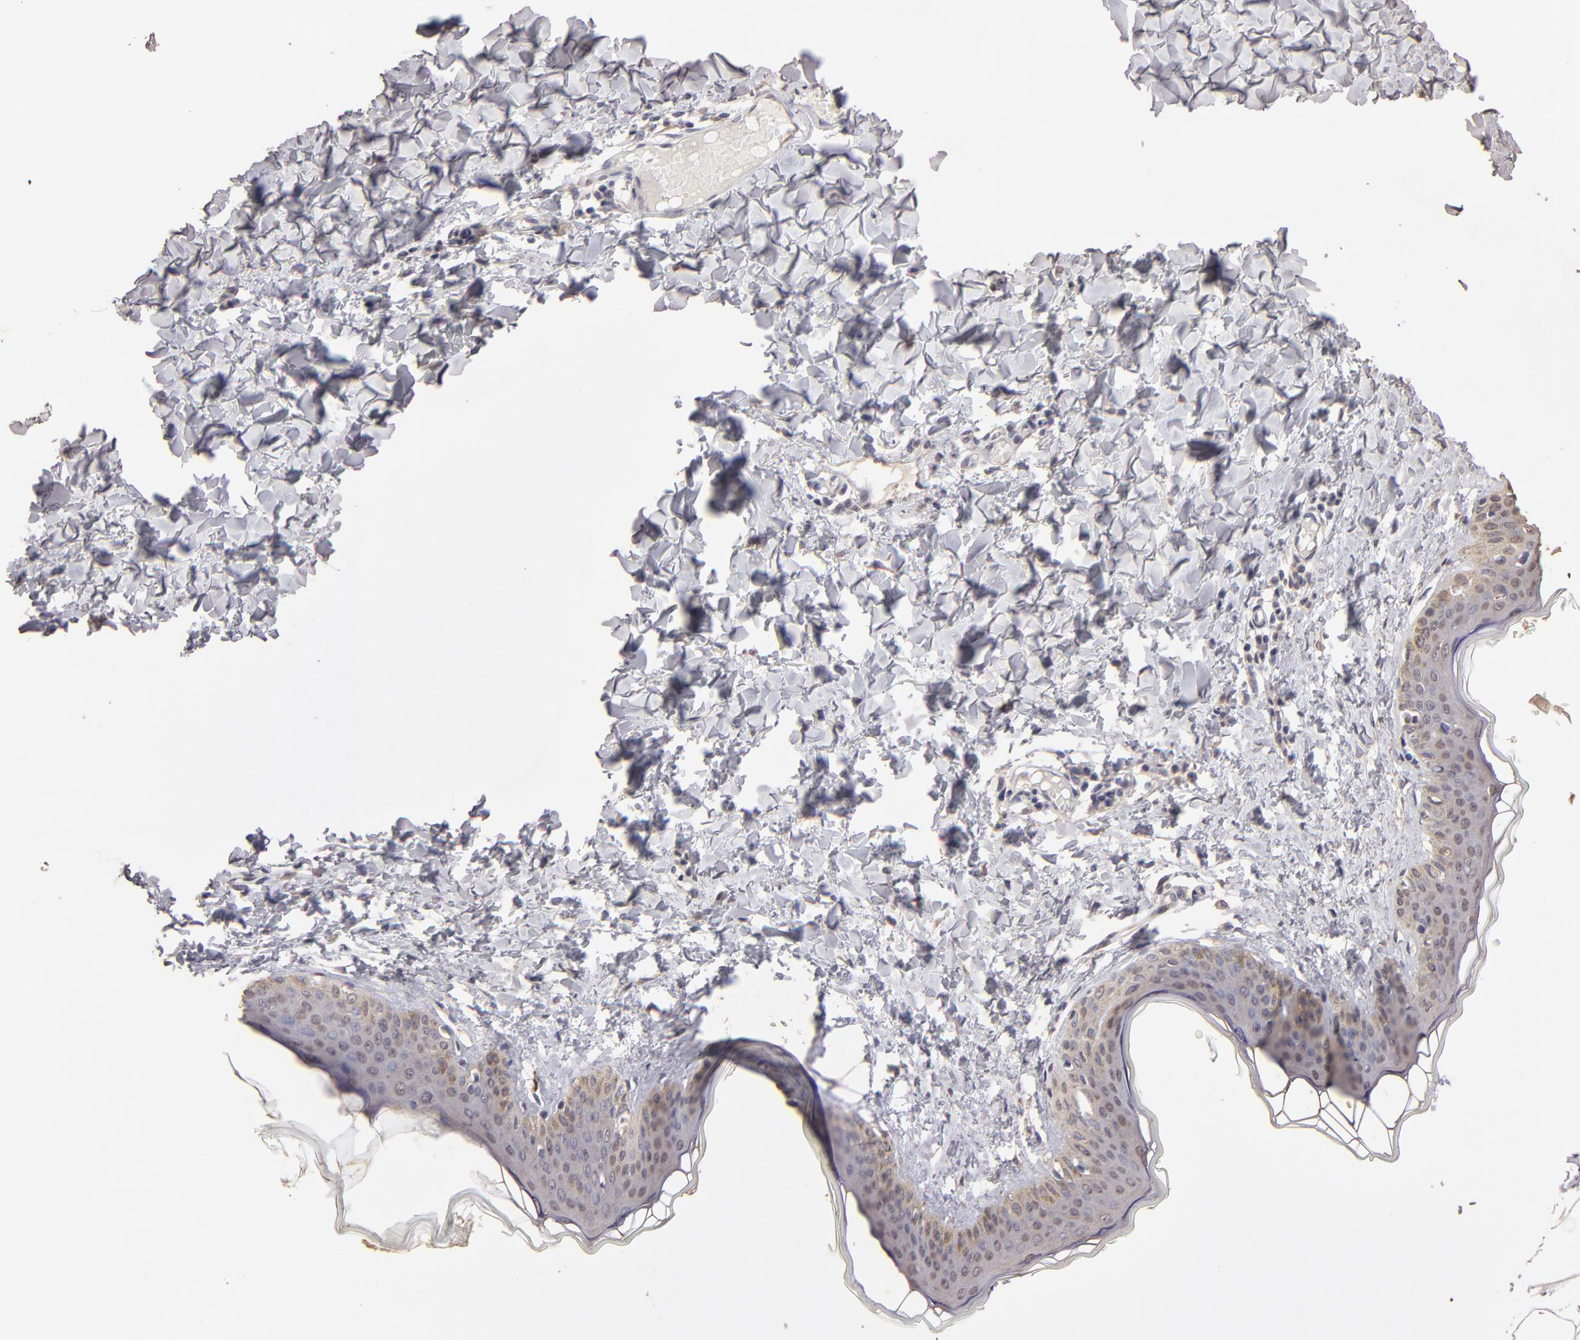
{"staining": {"intensity": "weak", "quantity": ">75%", "location": "cytoplasmic/membranous"}, "tissue": "skin", "cell_type": "Fibroblasts", "image_type": "normal", "snomed": [{"axis": "morphology", "description": "Normal tissue, NOS"}, {"axis": "topography", "description": "Skin"}], "caption": "A brown stain labels weak cytoplasmic/membranous positivity of a protein in fibroblasts of normal skin. Using DAB (3,3'-diaminobenzidine) (brown) and hematoxylin (blue) stains, captured at high magnification using brightfield microscopy.", "gene": "OPHN1", "patient": {"sex": "female", "age": 17}}